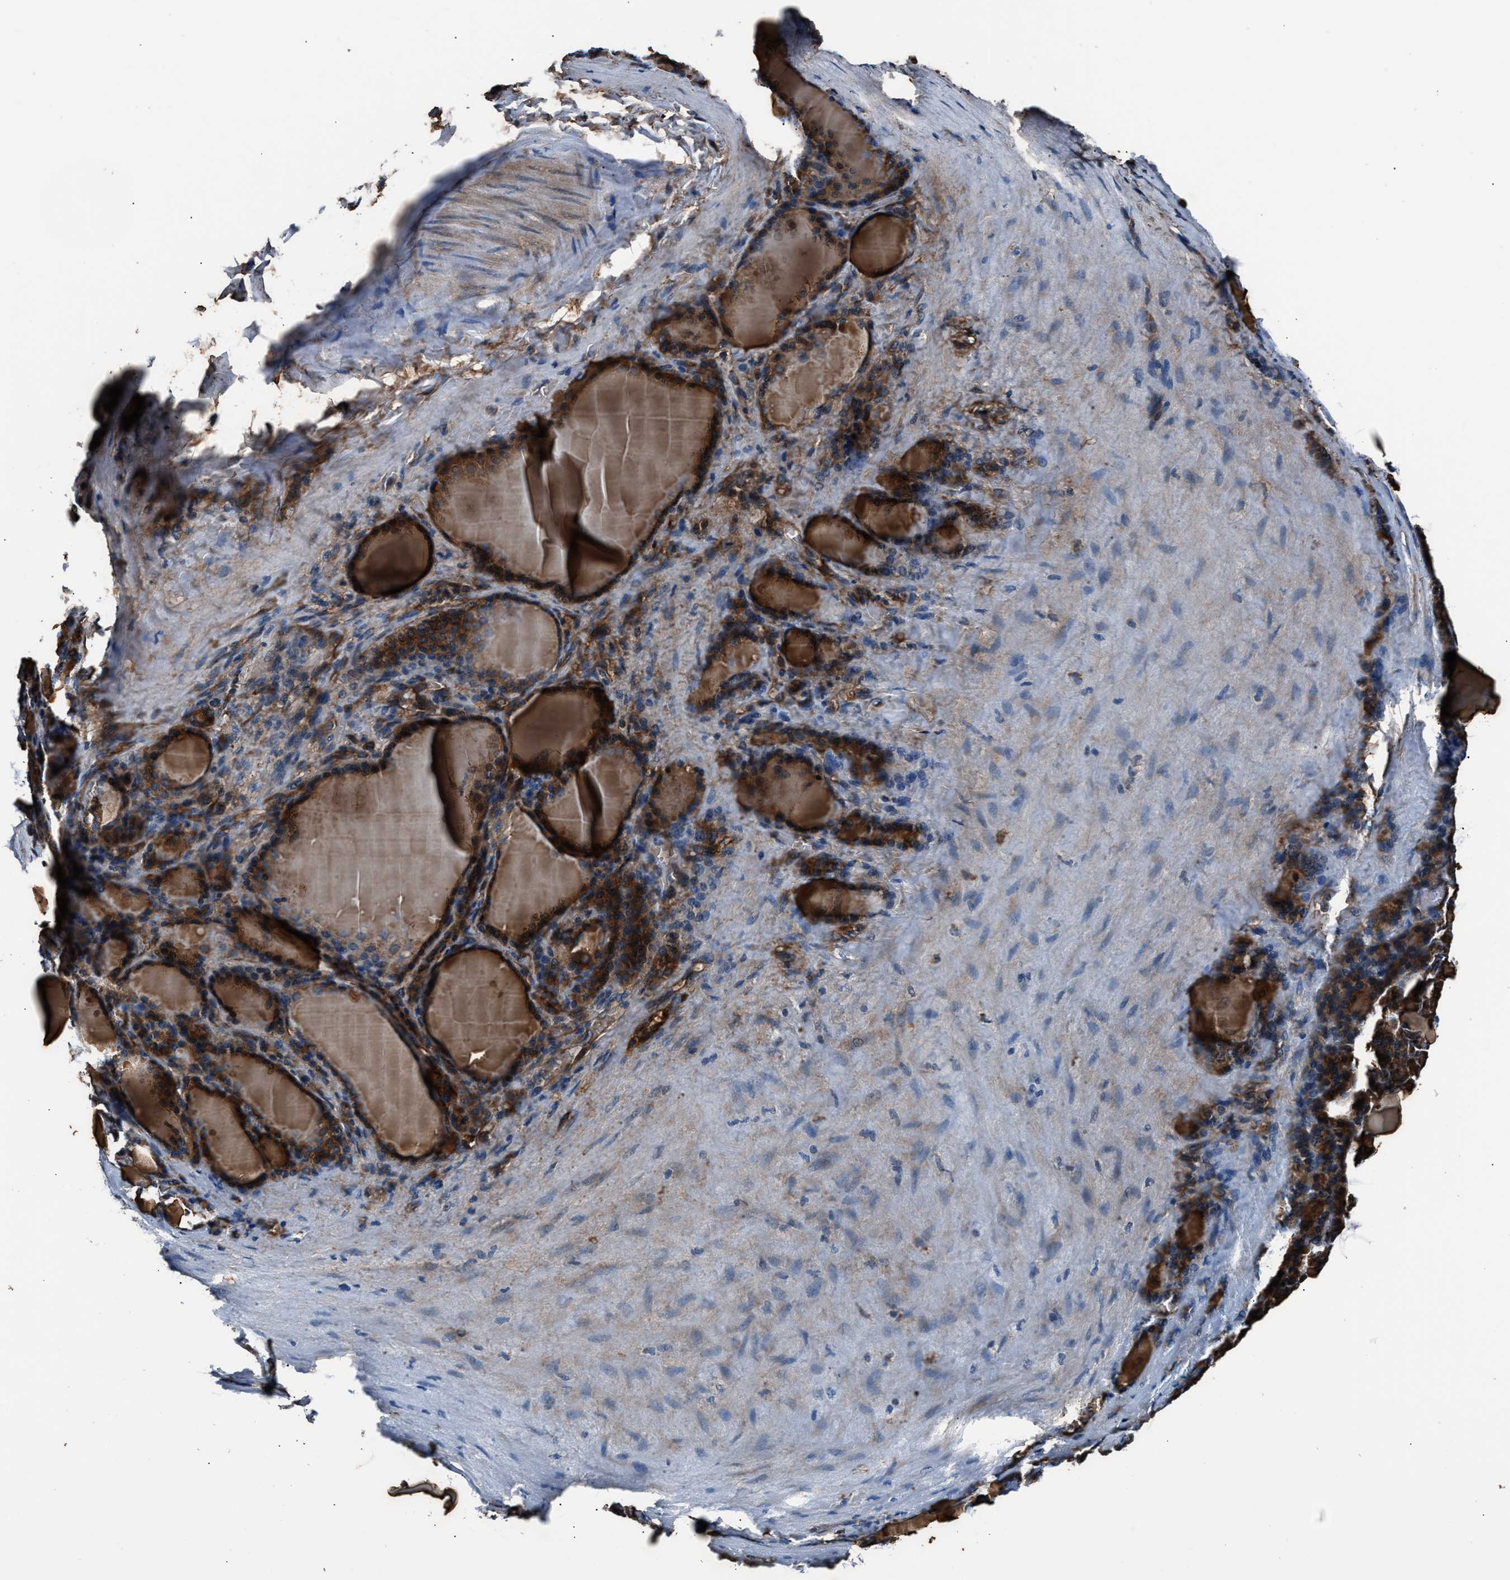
{"staining": {"intensity": "strong", "quantity": ">75%", "location": "cytoplasmic/membranous"}, "tissue": "thyroid gland", "cell_type": "Glandular cells", "image_type": "normal", "snomed": [{"axis": "morphology", "description": "Normal tissue, NOS"}, {"axis": "topography", "description": "Thyroid gland"}], "caption": "IHC (DAB) staining of unremarkable thyroid gland displays strong cytoplasmic/membranous protein positivity in about >75% of glandular cells. (Stains: DAB (3,3'-diaminobenzidine) in brown, nuclei in blue, Microscopy: brightfield microscopy at high magnification).", "gene": "ENSG00000281039", "patient": {"sex": "female", "age": 28}}